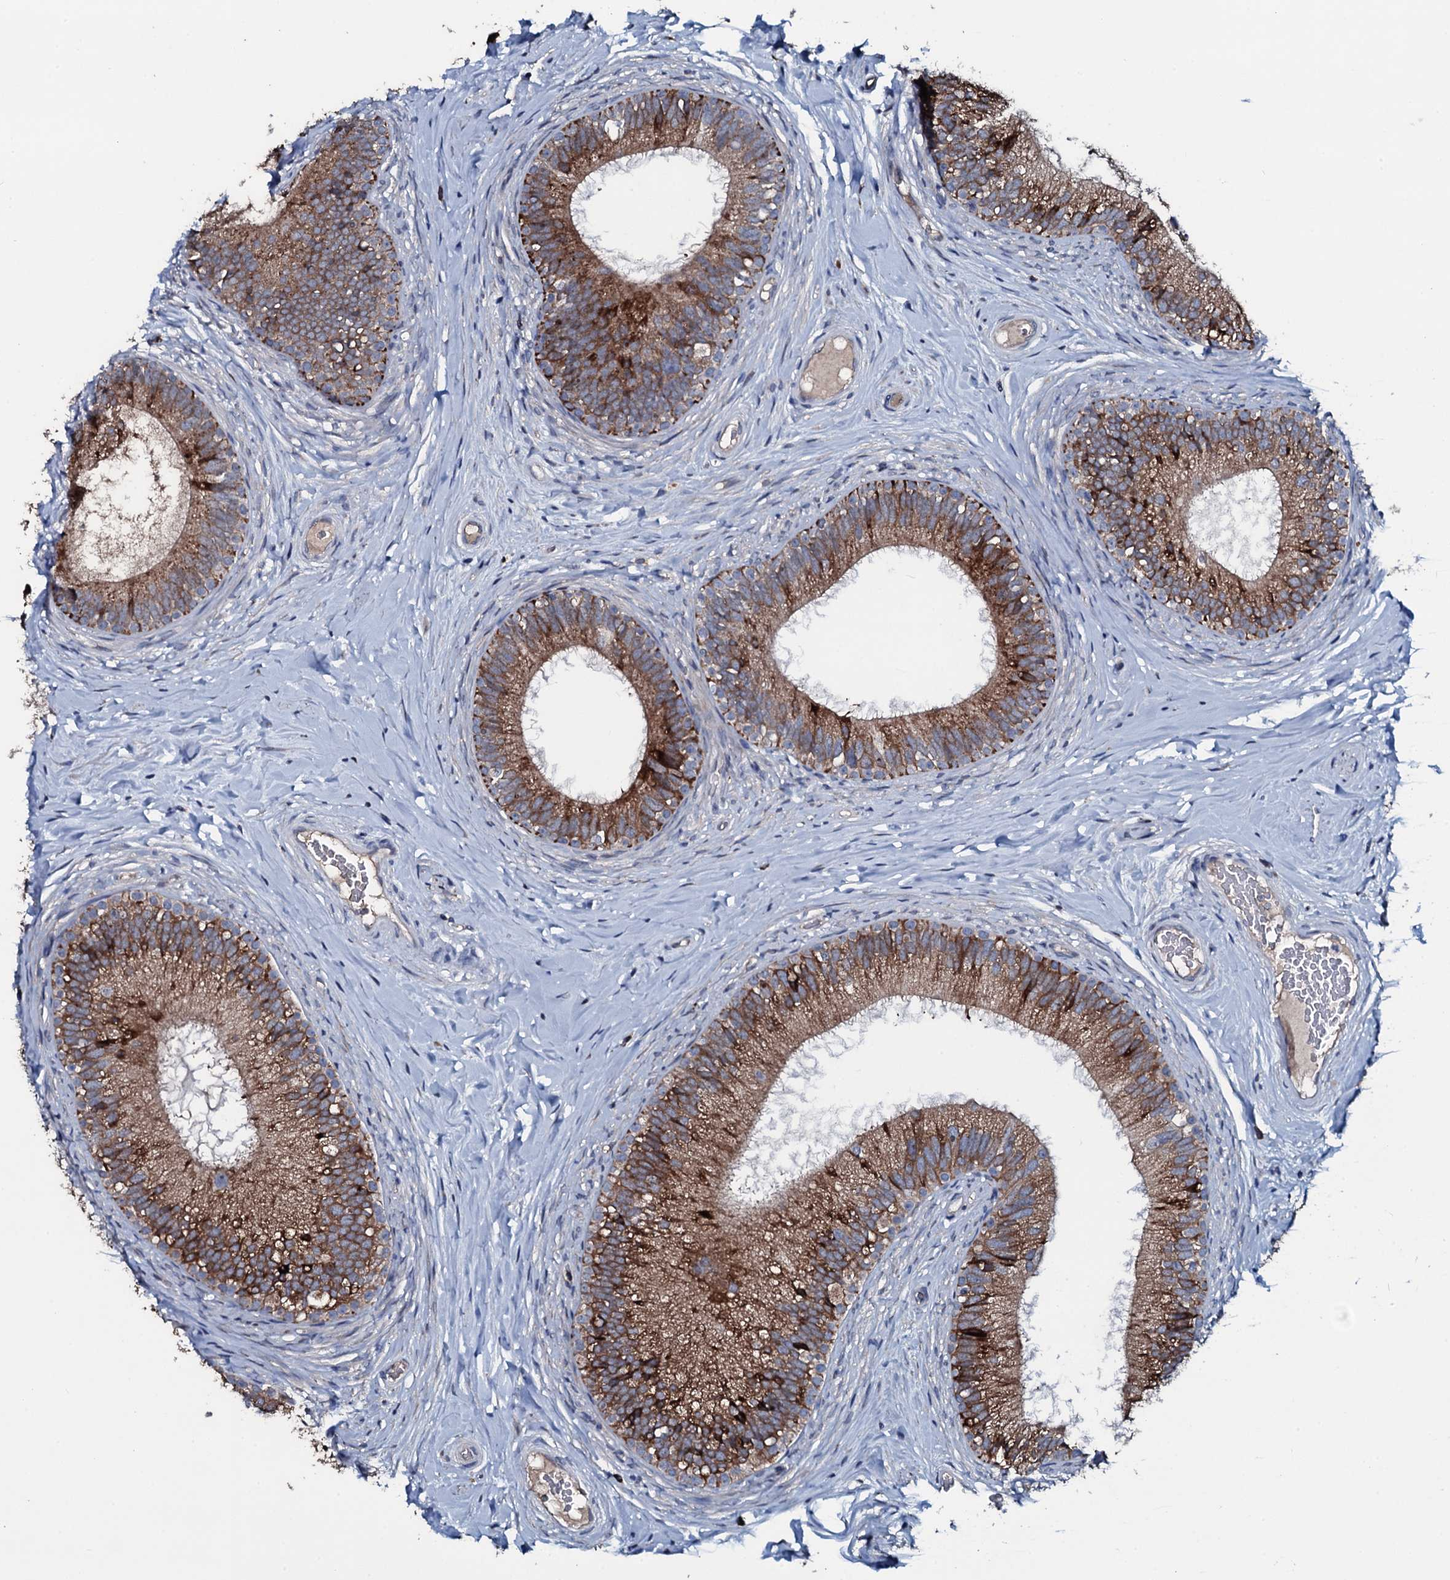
{"staining": {"intensity": "moderate", "quantity": "25%-75%", "location": "cytoplasmic/membranous"}, "tissue": "epididymis", "cell_type": "Glandular cells", "image_type": "normal", "snomed": [{"axis": "morphology", "description": "Normal tissue, NOS"}, {"axis": "topography", "description": "Epididymis"}], "caption": "About 25%-75% of glandular cells in benign human epididymis display moderate cytoplasmic/membranous protein expression as visualized by brown immunohistochemical staining.", "gene": "IL12B", "patient": {"sex": "male", "age": 33}}